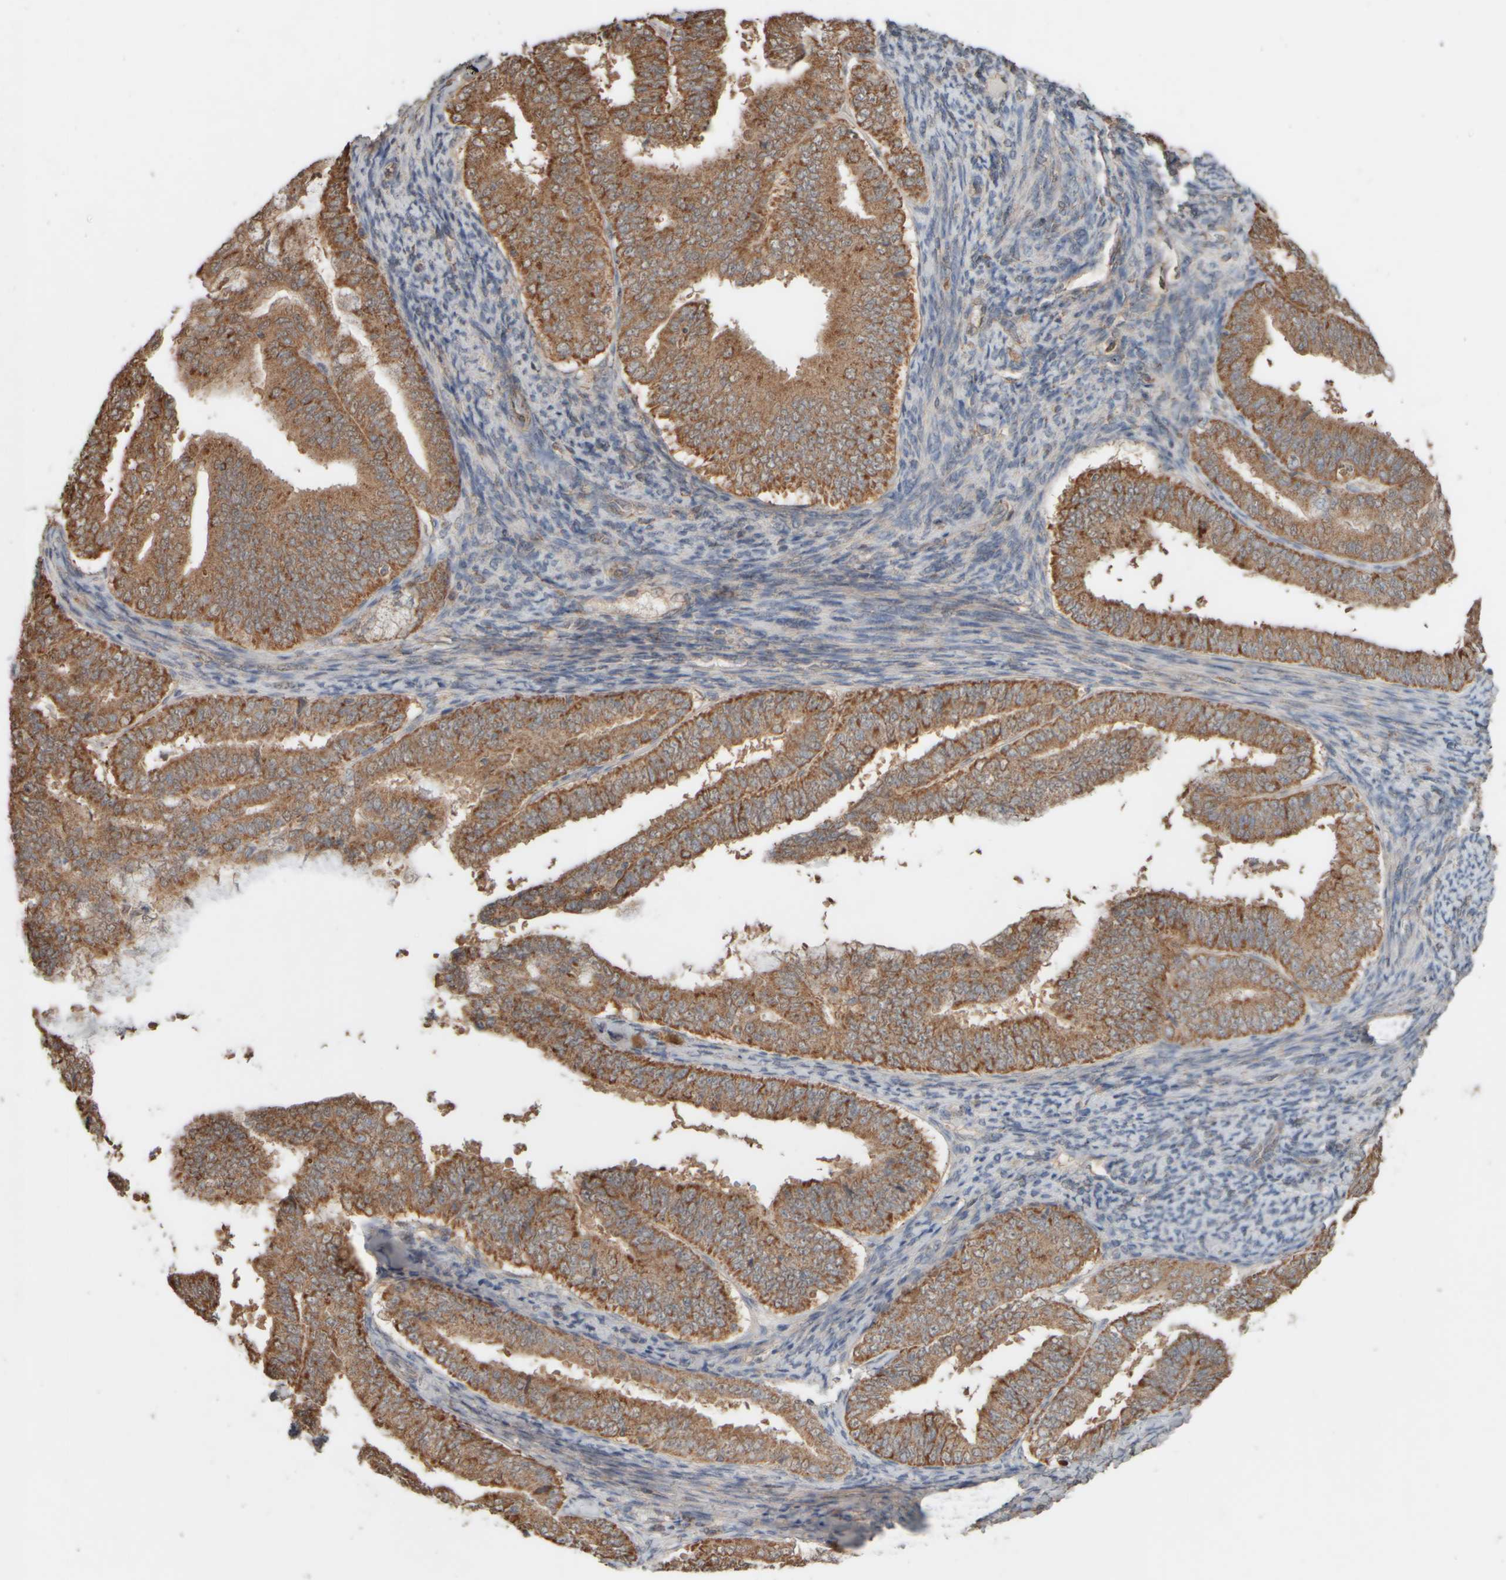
{"staining": {"intensity": "moderate", "quantity": ">75%", "location": "cytoplasmic/membranous"}, "tissue": "endometrial cancer", "cell_type": "Tumor cells", "image_type": "cancer", "snomed": [{"axis": "morphology", "description": "Adenocarcinoma, NOS"}, {"axis": "topography", "description": "Endometrium"}], "caption": "Moderate cytoplasmic/membranous protein expression is seen in about >75% of tumor cells in endometrial cancer (adenocarcinoma).", "gene": "EIF2B3", "patient": {"sex": "female", "age": 63}}